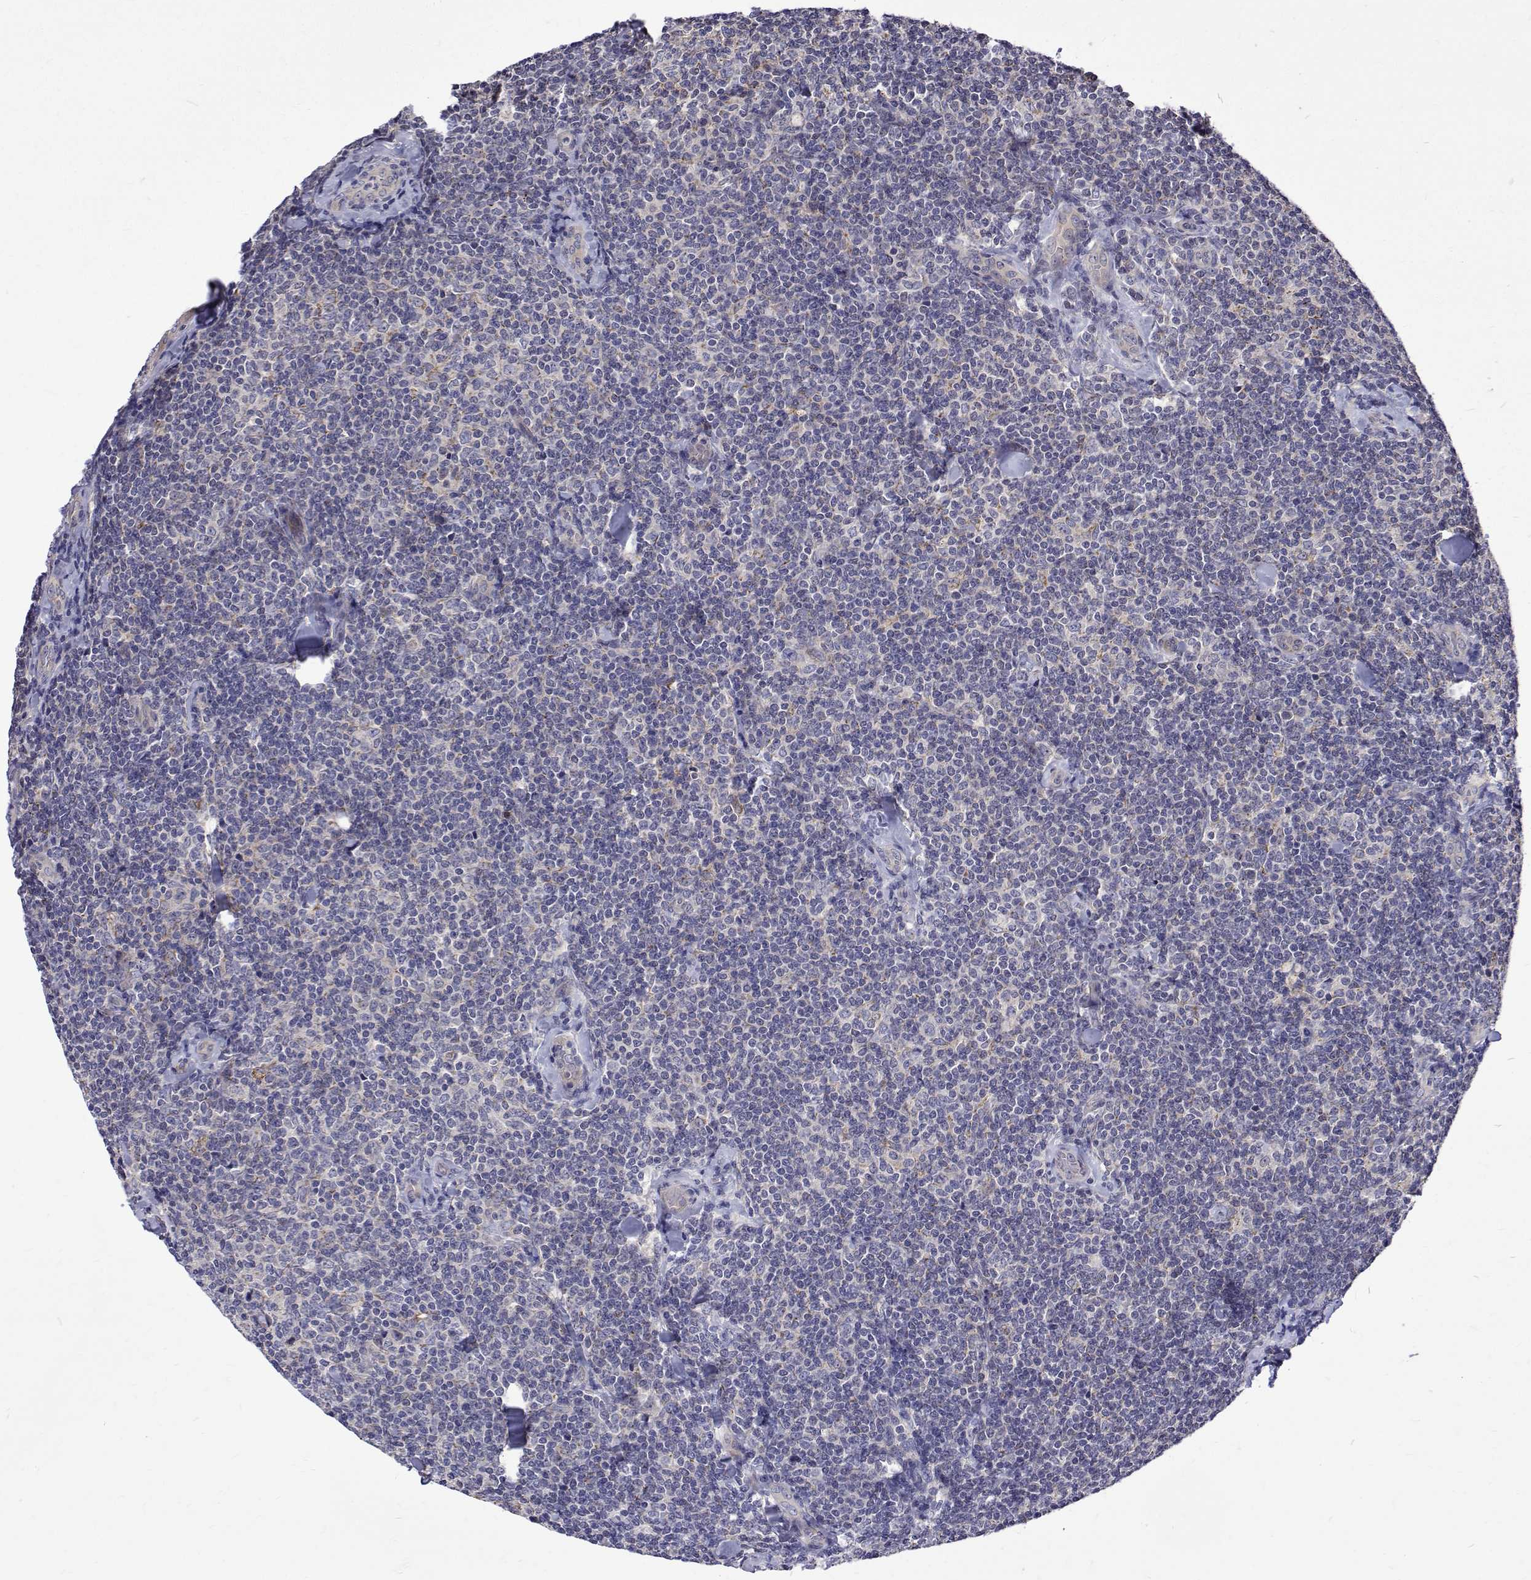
{"staining": {"intensity": "negative", "quantity": "none", "location": "none"}, "tissue": "lymphoma", "cell_type": "Tumor cells", "image_type": "cancer", "snomed": [{"axis": "morphology", "description": "Malignant lymphoma, non-Hodgkin's type, Low grade"}, {"axis": "topography", "description": "Lymph node"}], "caption": "Low-grade malignant lymphoma, non-Hodgkin's type was stained to show a protein in brown. There is no significant expression in tumor cells.", "gene": "PADI1", "patient": {"sex": "female", "age": 56}}